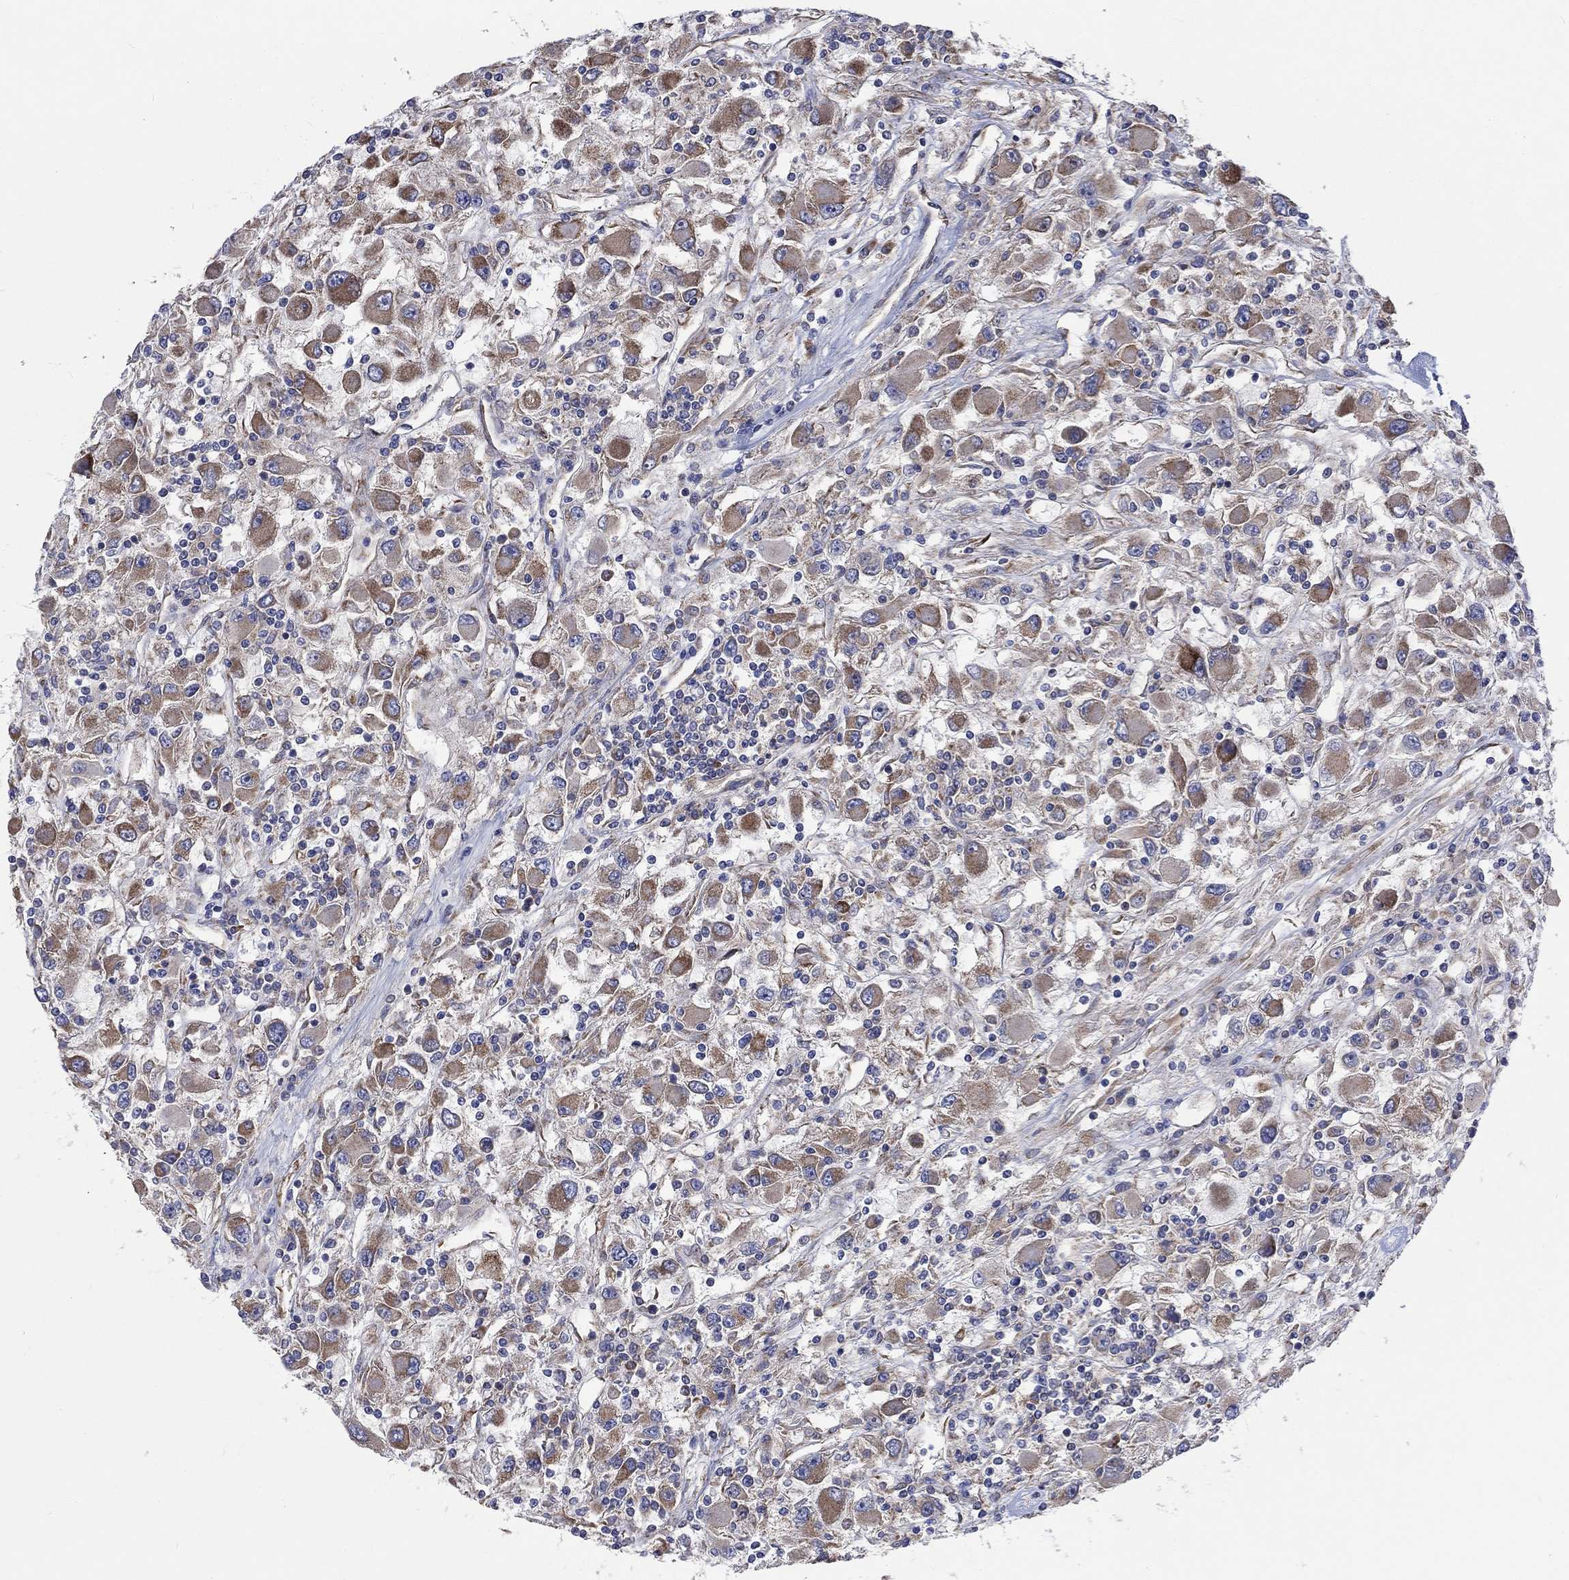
{"staining": {"intensity": "moderate", "quantity": "25%-75%", "location": "cytoplasmic/membranous"}, "tissue": "renal cancer", "cell_type": "Tumor cells", "image_type": "cancer", "snomed": [{"axis": "morphology", "description": "Adenocarcinoma, NOS"}, {"axis": "topography", "description": "Kidney"}], "caption": "Protein staining shows moderate cytoplasmic/membranous staining in approximately 25%-75% of tumor cells in renal adenocarcinoma. The staining was performed using DAB (3,3'-diaminobenzidine) to visualize the protein expression in brown, while the nuclei were stained in blue with hematoxylin (Magnification: 20x).", "gene": "RPLP0", "patient": {"sex": "female", "age": 67}}